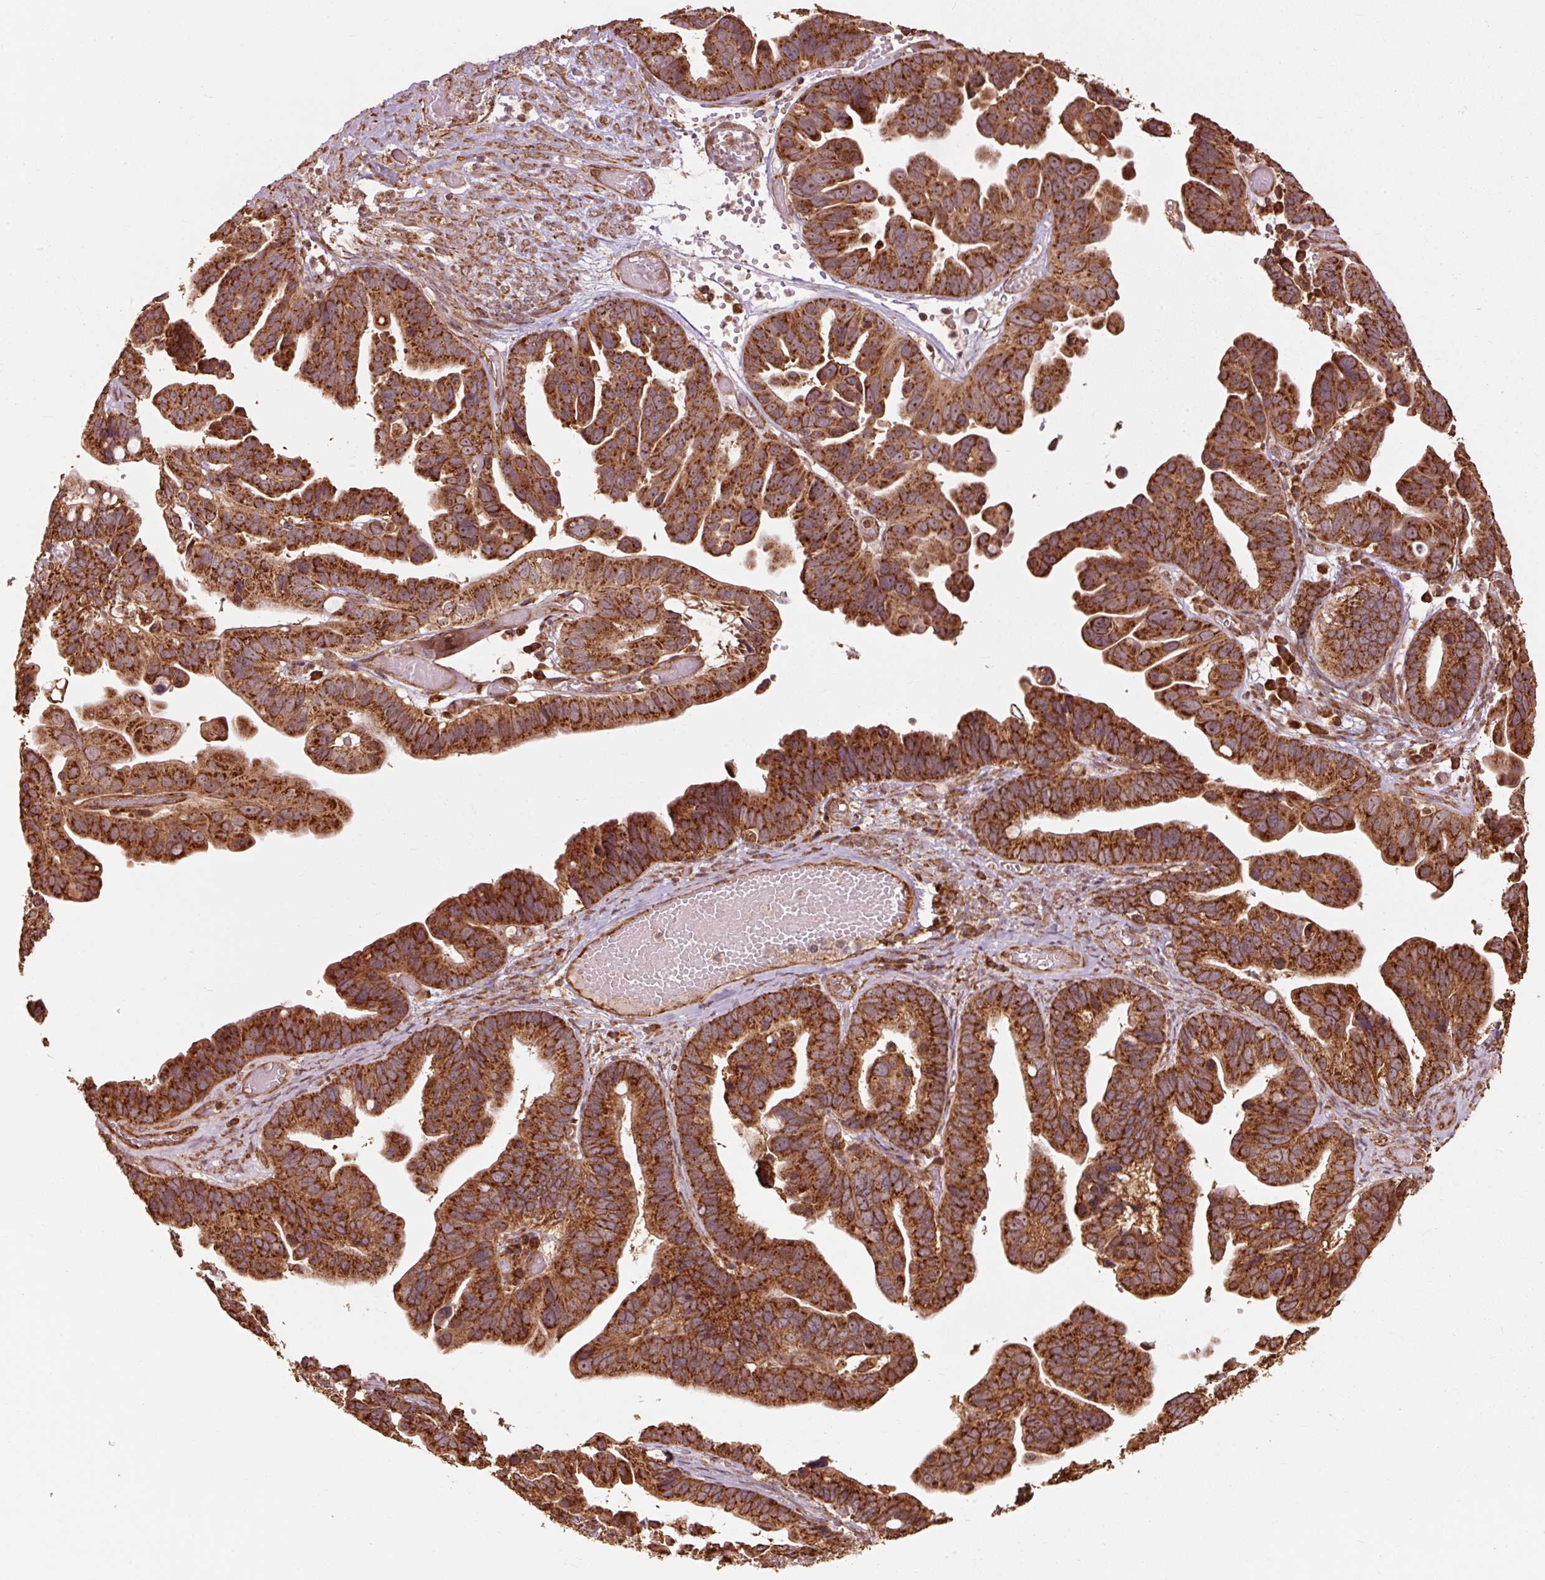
{"staining": {"intensity": "strong", "quantity": ">75%", "location": "cytoplasmic/membranous"}, "tissue": "ovarian cancer", "cell_type": "Tumor cells", "image_type": "cancer", "snomed": [{"axis": "morphology", "description": "Cystadenocarcinoma, serous, NOS"}, {"axis": "topography", "description": "Ovary"}], "caption": "DAB immunohistochemical staining of ovarian serous cystadenocarcinoma reveals strong cytoplasmic/membranous protein positivity in approximately >75% of tumor cells.", "gene": "MRPL16", "patient": {"sex": "female", "age": 56}}